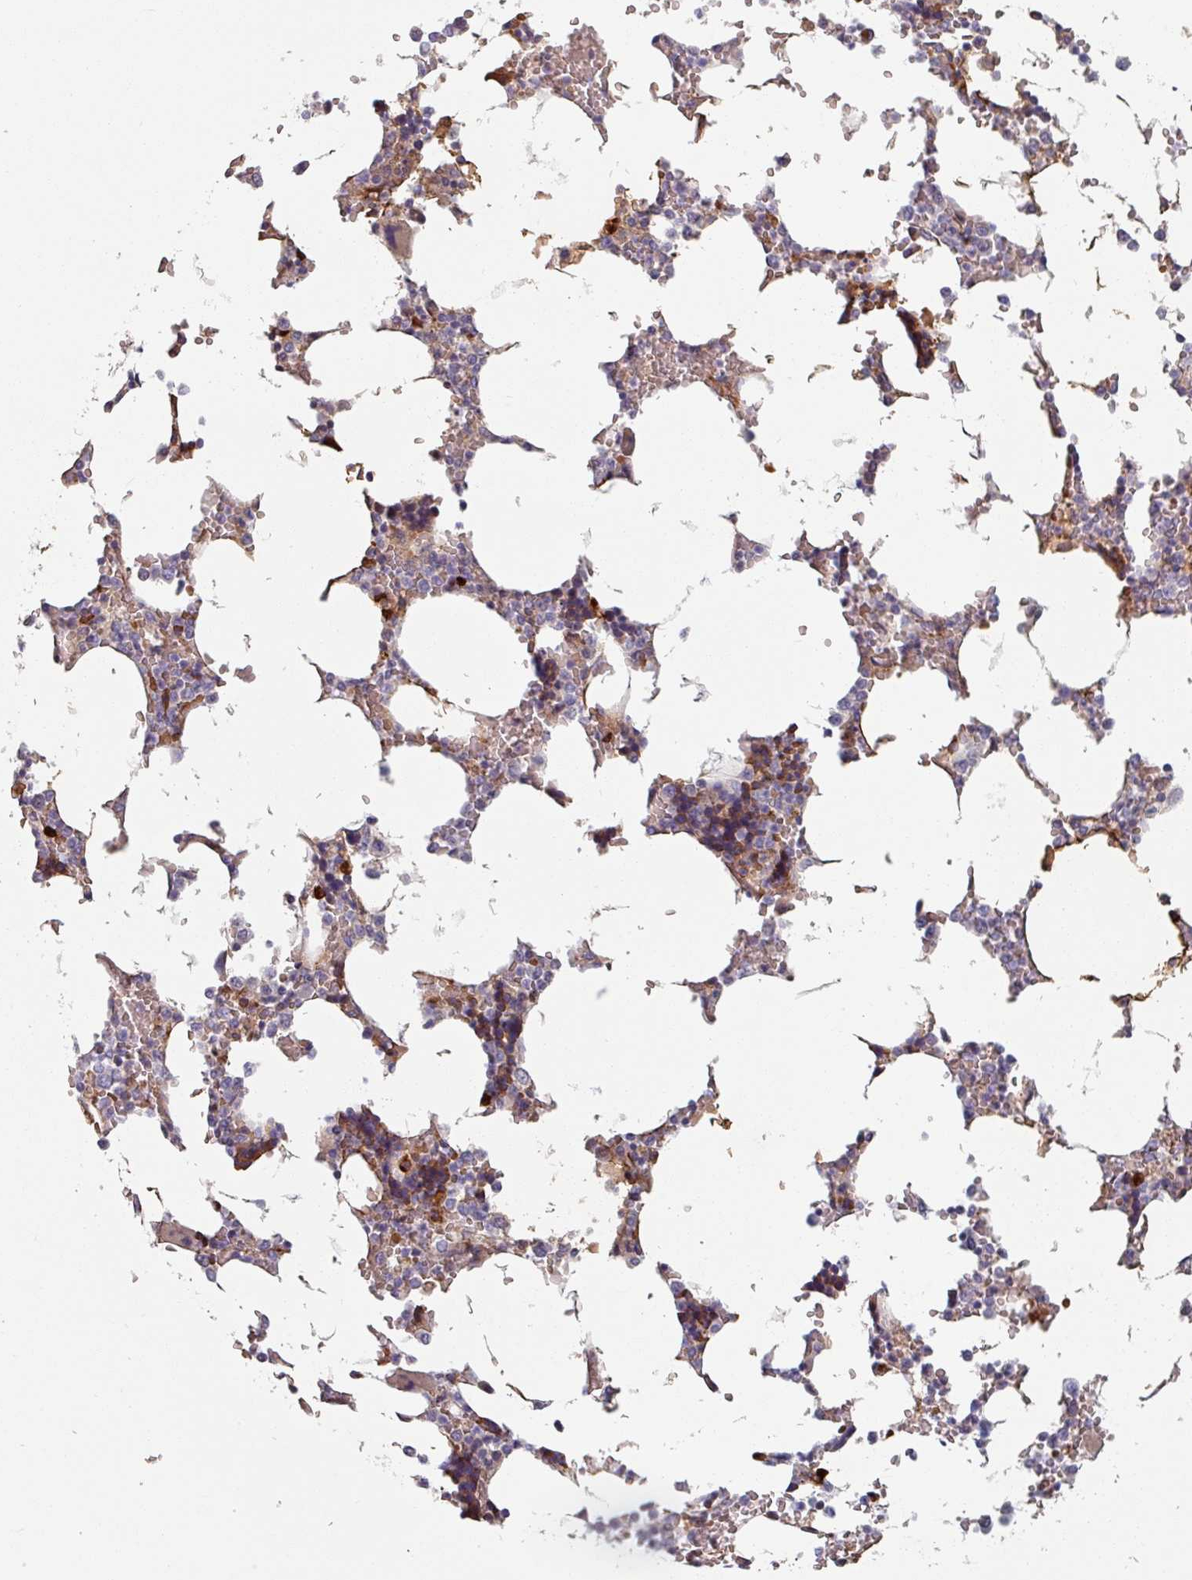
{"staining": {"intensity": "moderate", "quantity": "25%-75%", "location": "cytoplasmic/membranous"}, "tissue": "bone marrow", "cell_type": "Hematopoietic cells", "image_type": "normal", "snomed": [{"axis": "morphology", "description": "Normal tissue, NOS"}, {"axis": "topography", "description": "Bone marrow"}], "caption": "A photomicrograph showing moderate cytoplasmic/membranous staining in about 25%-75% of hematopoietic cells in normal bone marrow, as visualized by brown immunohistochemical staining.", "gene": "C4BPB", "patient": {"sex": "male", "age": 64}}